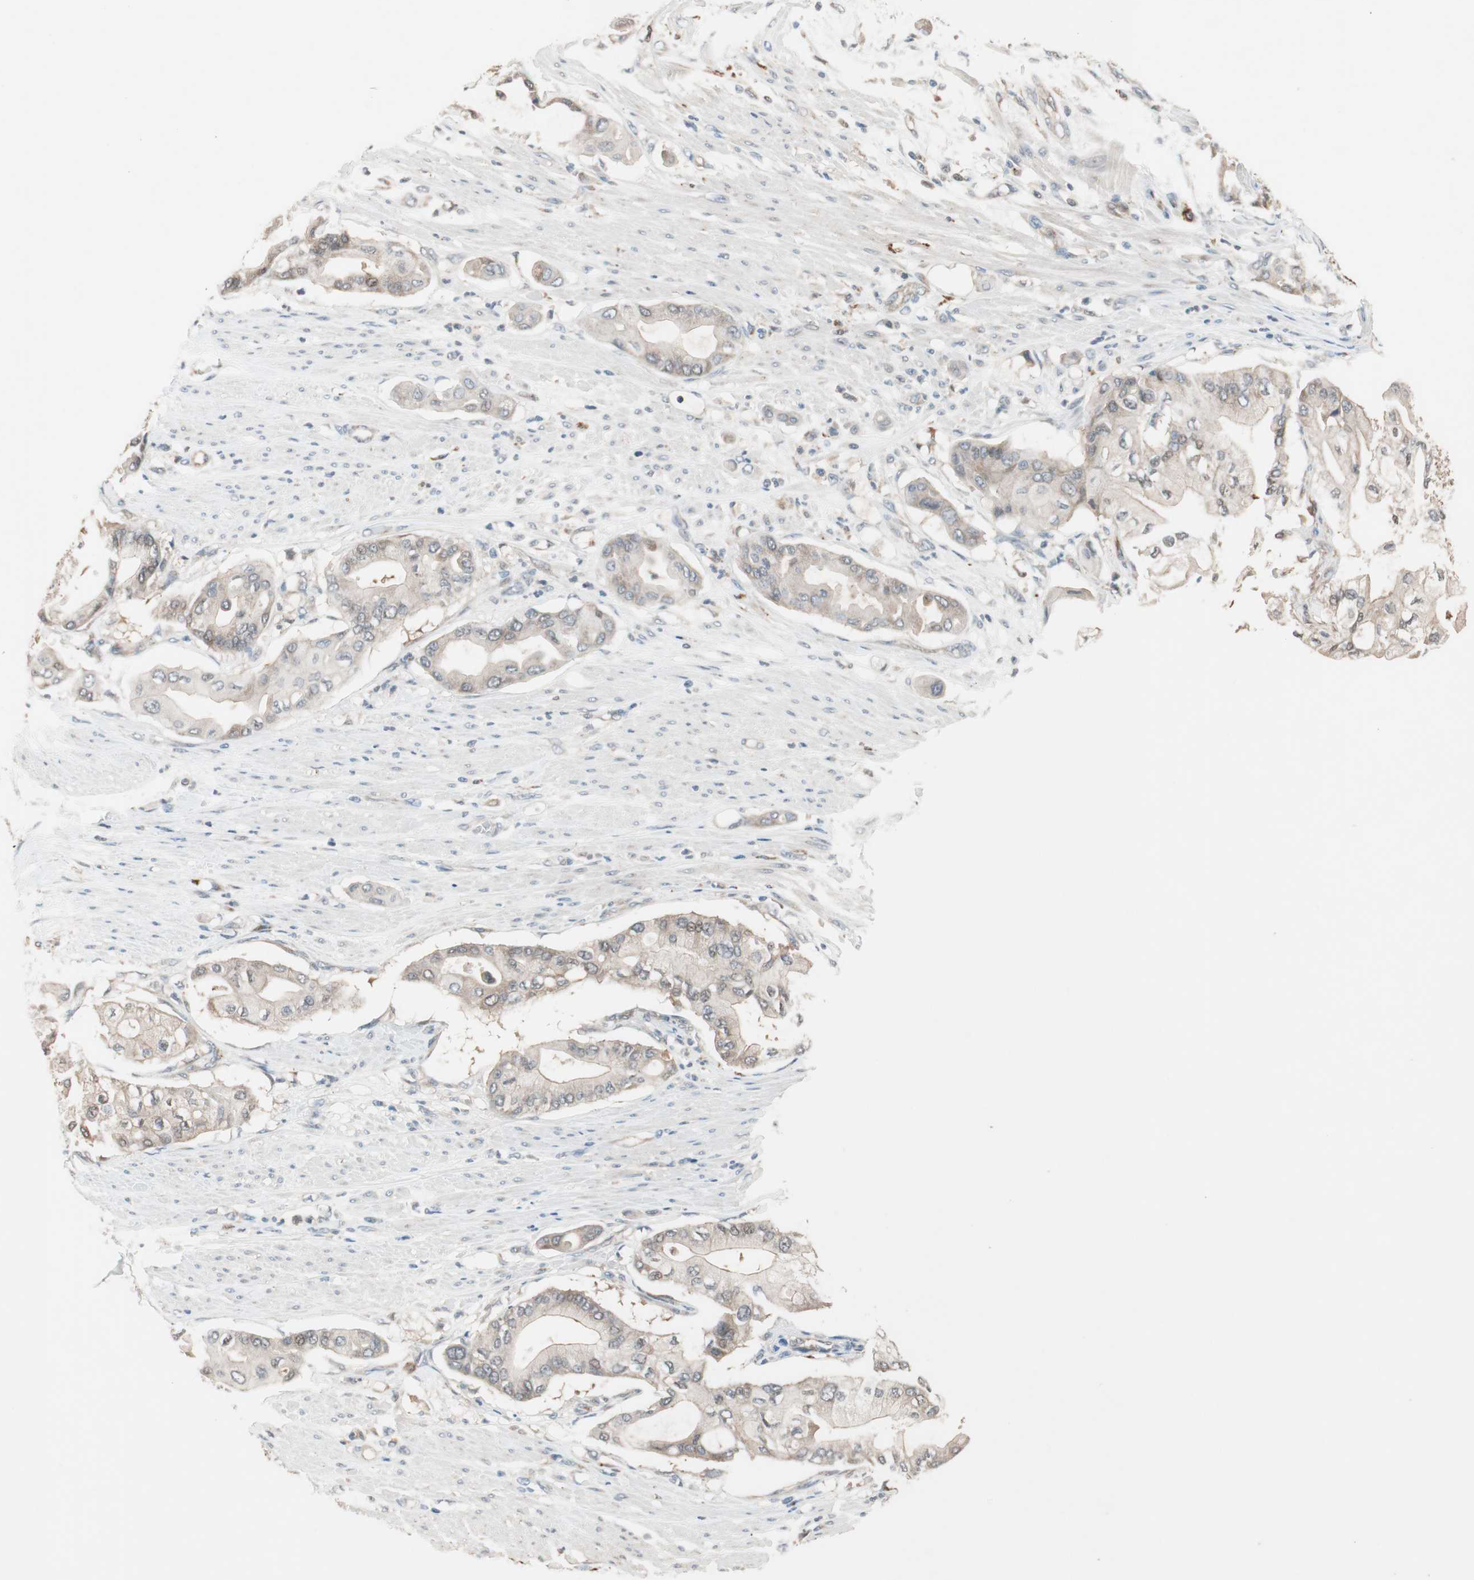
{"staining": {"intensity": "weak", "quantity": "<25%", "location": "cytoplasmic/membranous"}, "tissue": "pancreatic cancer", "cell_type": "Tumor cells", "image_type": "cancer", "snomed": [{"axis": "morphology", "description": "Adenocarcinoma, NOS"}, {"axis": "morphology", "description": "Adenocarcinoma, metastatic, NOS"}, {"axis": "topography", "description": "Lymph node"}, {"axis": "topography", "description": "Pancreas"}, {"axis": "topography", "description": "Duodenum"}], "caption": "A high-resolution histopathology image shows IHC staining of pancreatic adenocarcinoma, which displays no significant positivity in tumor cells. (Immunohistochemistry, brightfield microscopy, high magnification).", "gene": "PIK3R3", "patient": {"sex": "female", "age": 64}}